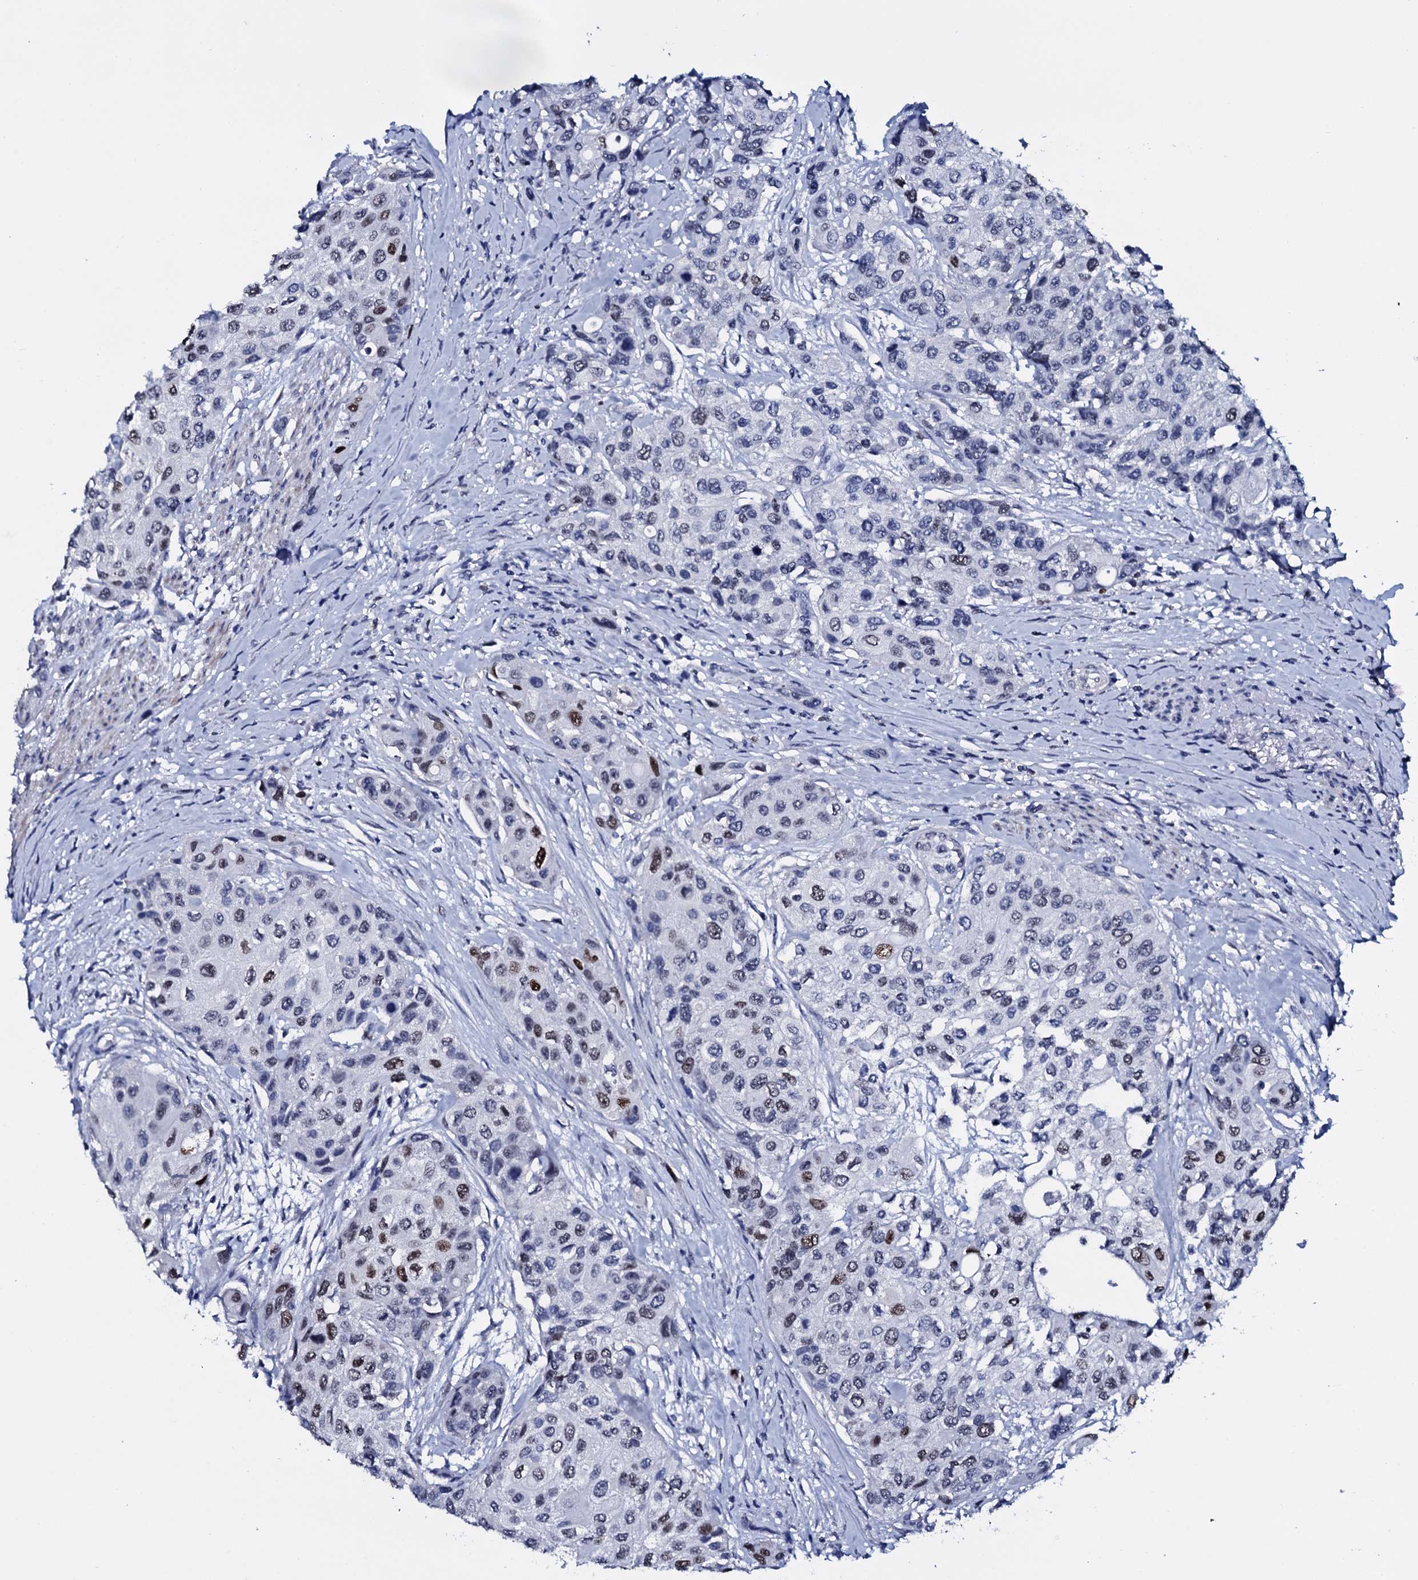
{"staining": {"intensity": "moderate", "quantity": "25%-75%", "location": "nuclear"}, "tissue": "urothelial cancer", "cell_type": "Tumor cells", "image_type": "cancer", "snomed": [{"axis": "morphology", "description": "Normal tissue, NOS"}, {"axis": "morphology", "description": "Urothelial carcinoma, High grade"}, {"axis": "topography", "description": "Vascular tissue"}, {"axis": "topography", "description": "Urinary bladder"}], "caption": "The photomicrograph shows a brown stain indicating the presence of a protein in the nuclear of tumor cells in urothelial cancer. (Brightfield microscopy of DAB IHC at high magnification).", "gene": "NPM2", "patient": {"sex": "female", "age": 56}}